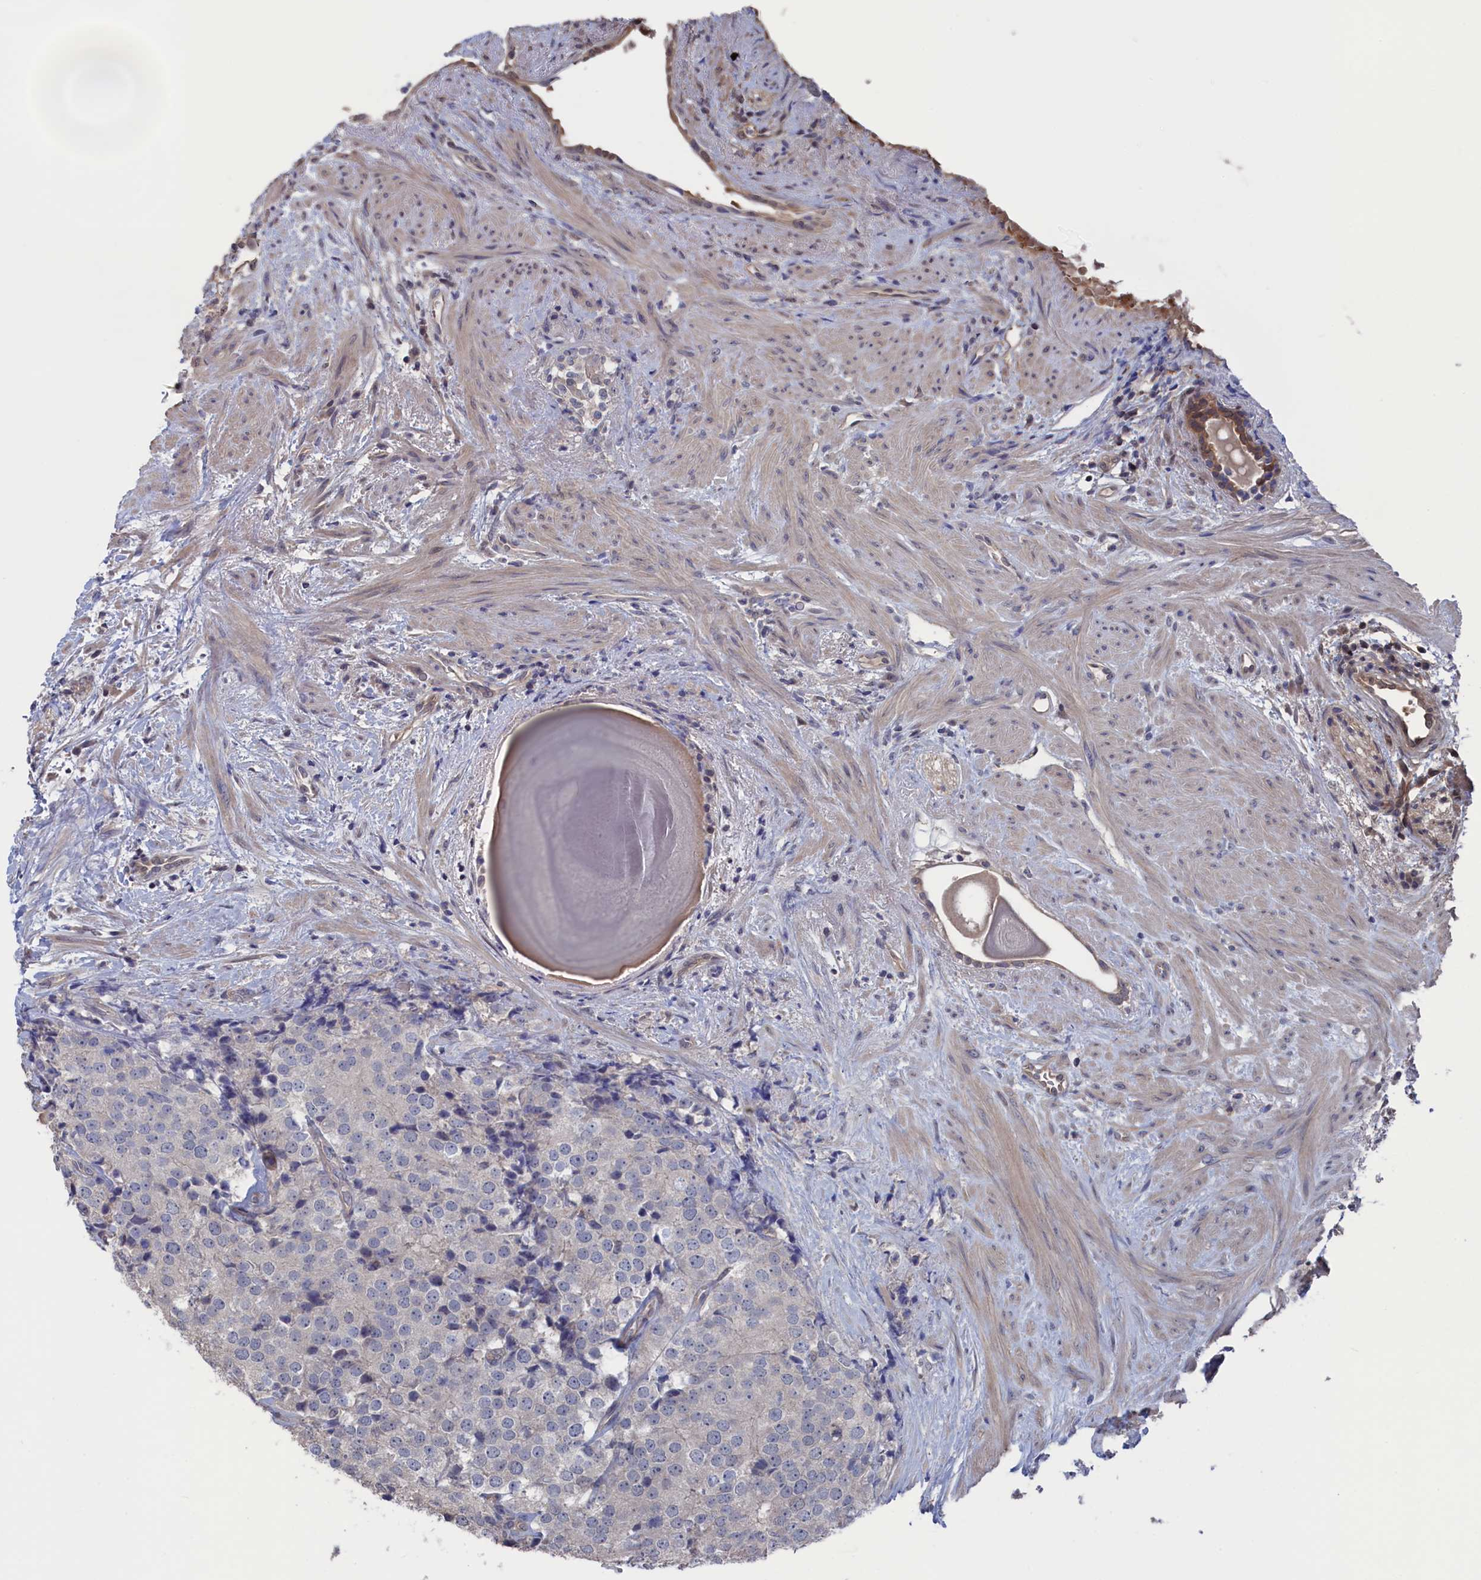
{"staining": {"intensity": "negative", "quantity": "none", "location": "none"}, "tissue": "prostate cancer", "cell_type": "Tumor cells", "image_type": "cancer", "snomed": [{"axis": "morphology", "description": "Adenocarcinoma, High grade"}, {"axis": "topography", "description": "Prostate"}], "caption": "A high-resolution photomicrograph shows immunohistochemistry staining of prostate cancer (high-grade adenocarcinoma), which shows no significant expression in tumor cells.", "gene": "NUTF2", "patient": {"sex": "male", "age": 49}}